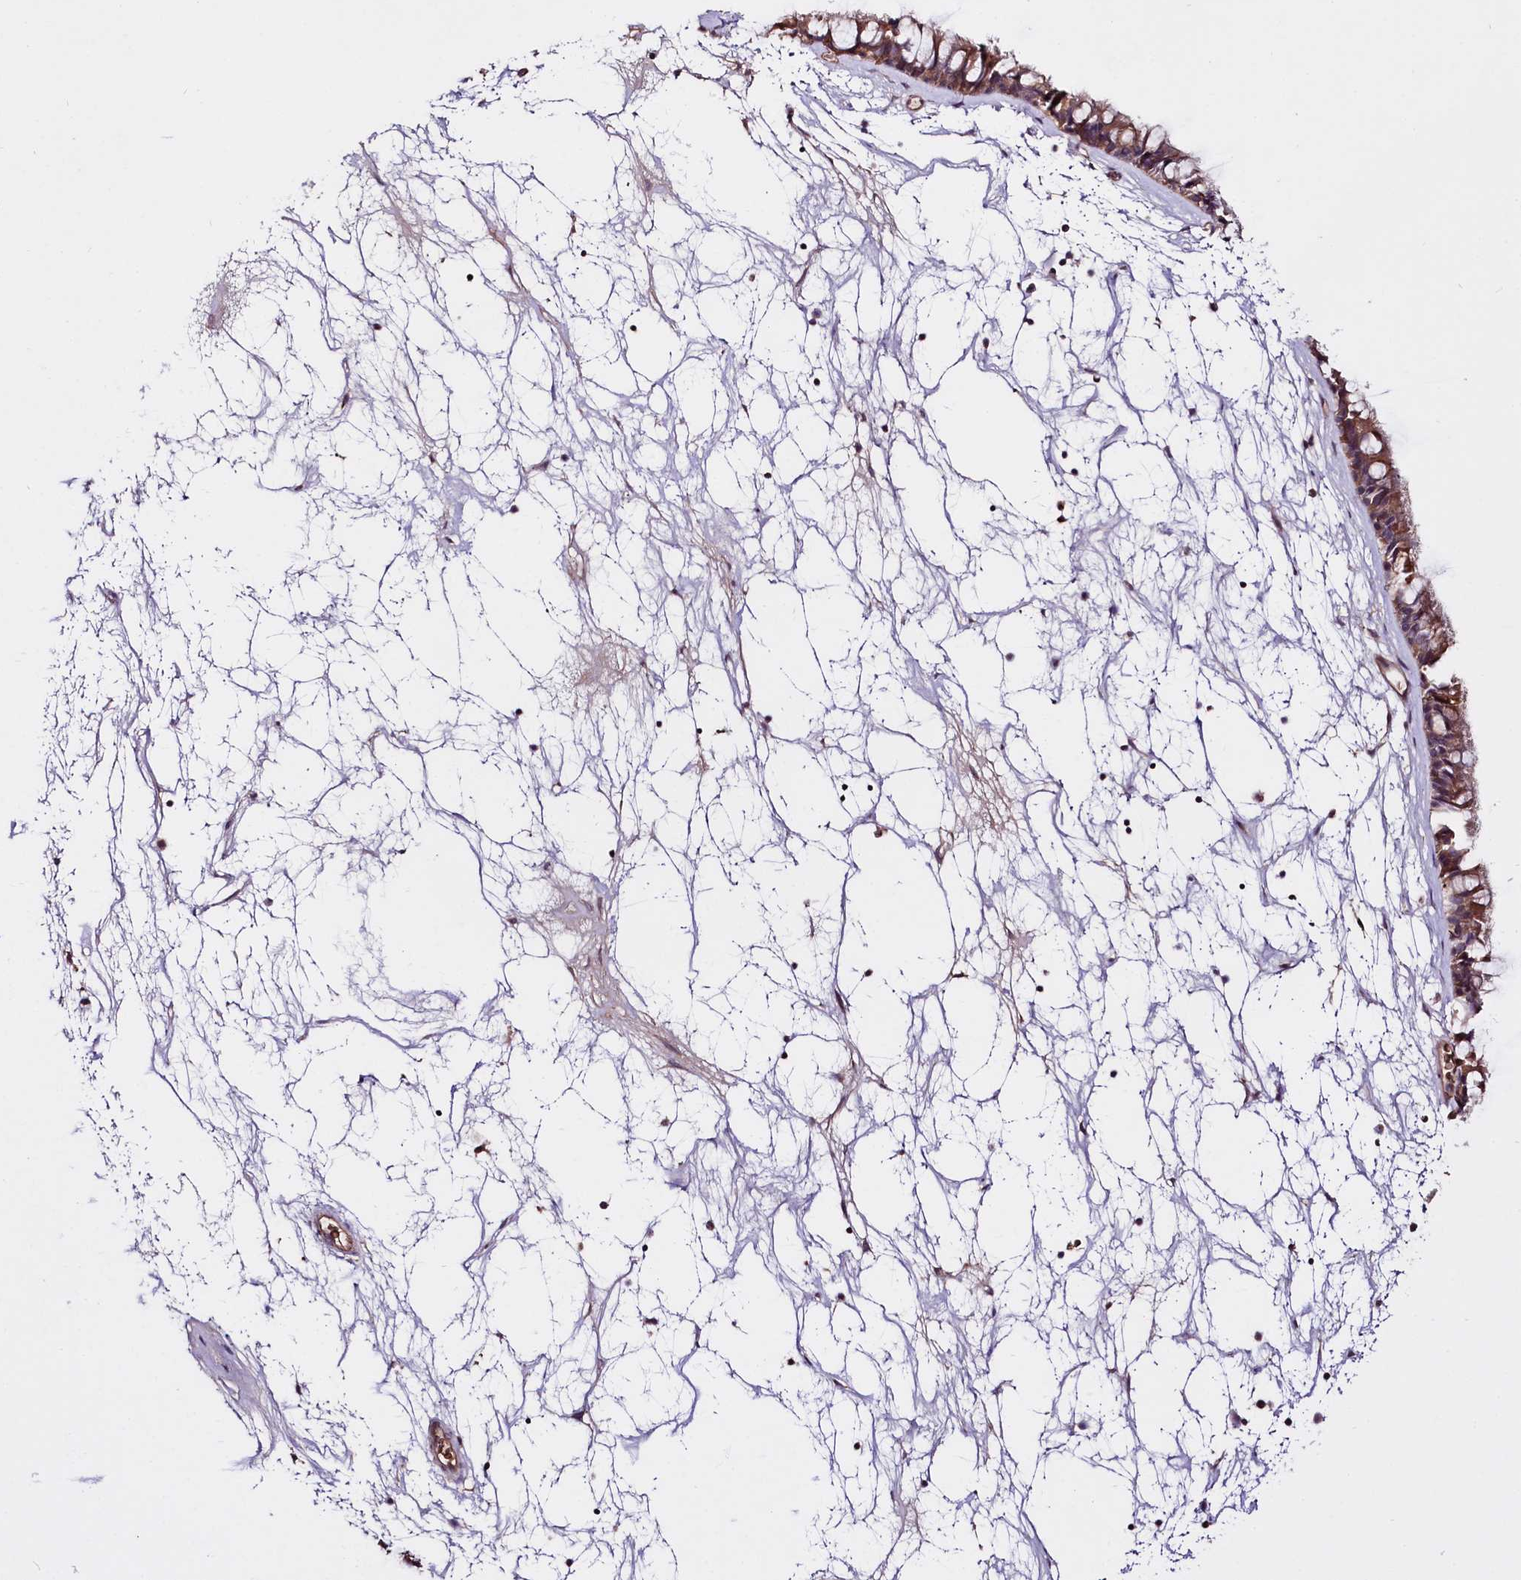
{"staining": {"intensity": "moderate", "quantity": ">75%", "location": "cytoplasmic/membranous"}, "tissue": "nasopharynx", "cell_type": "Respiratory epithelial cells", "image_type": "normal", "snomed": [{"axis": "morphology", "description": "Normal tissue, NOS"}, {"axis": "topography", "description": "Nasopharynx"}], "caption": "Immunohistochemistry (IHC) staining of benign nasopharynx, which exhibits medium levels of moderate cytoplasmic/membranous staining in approximately >75% of respiratory epithelial cells indicating moderate cytoplasmic/membranous protein expression. The staining was performed using DAB (brown) for protein detection and nuclei were counterstained in hematoxylin (blue).", "gene": "TAFAZZIN", "patient": {"sex": "male", "age": 64}}